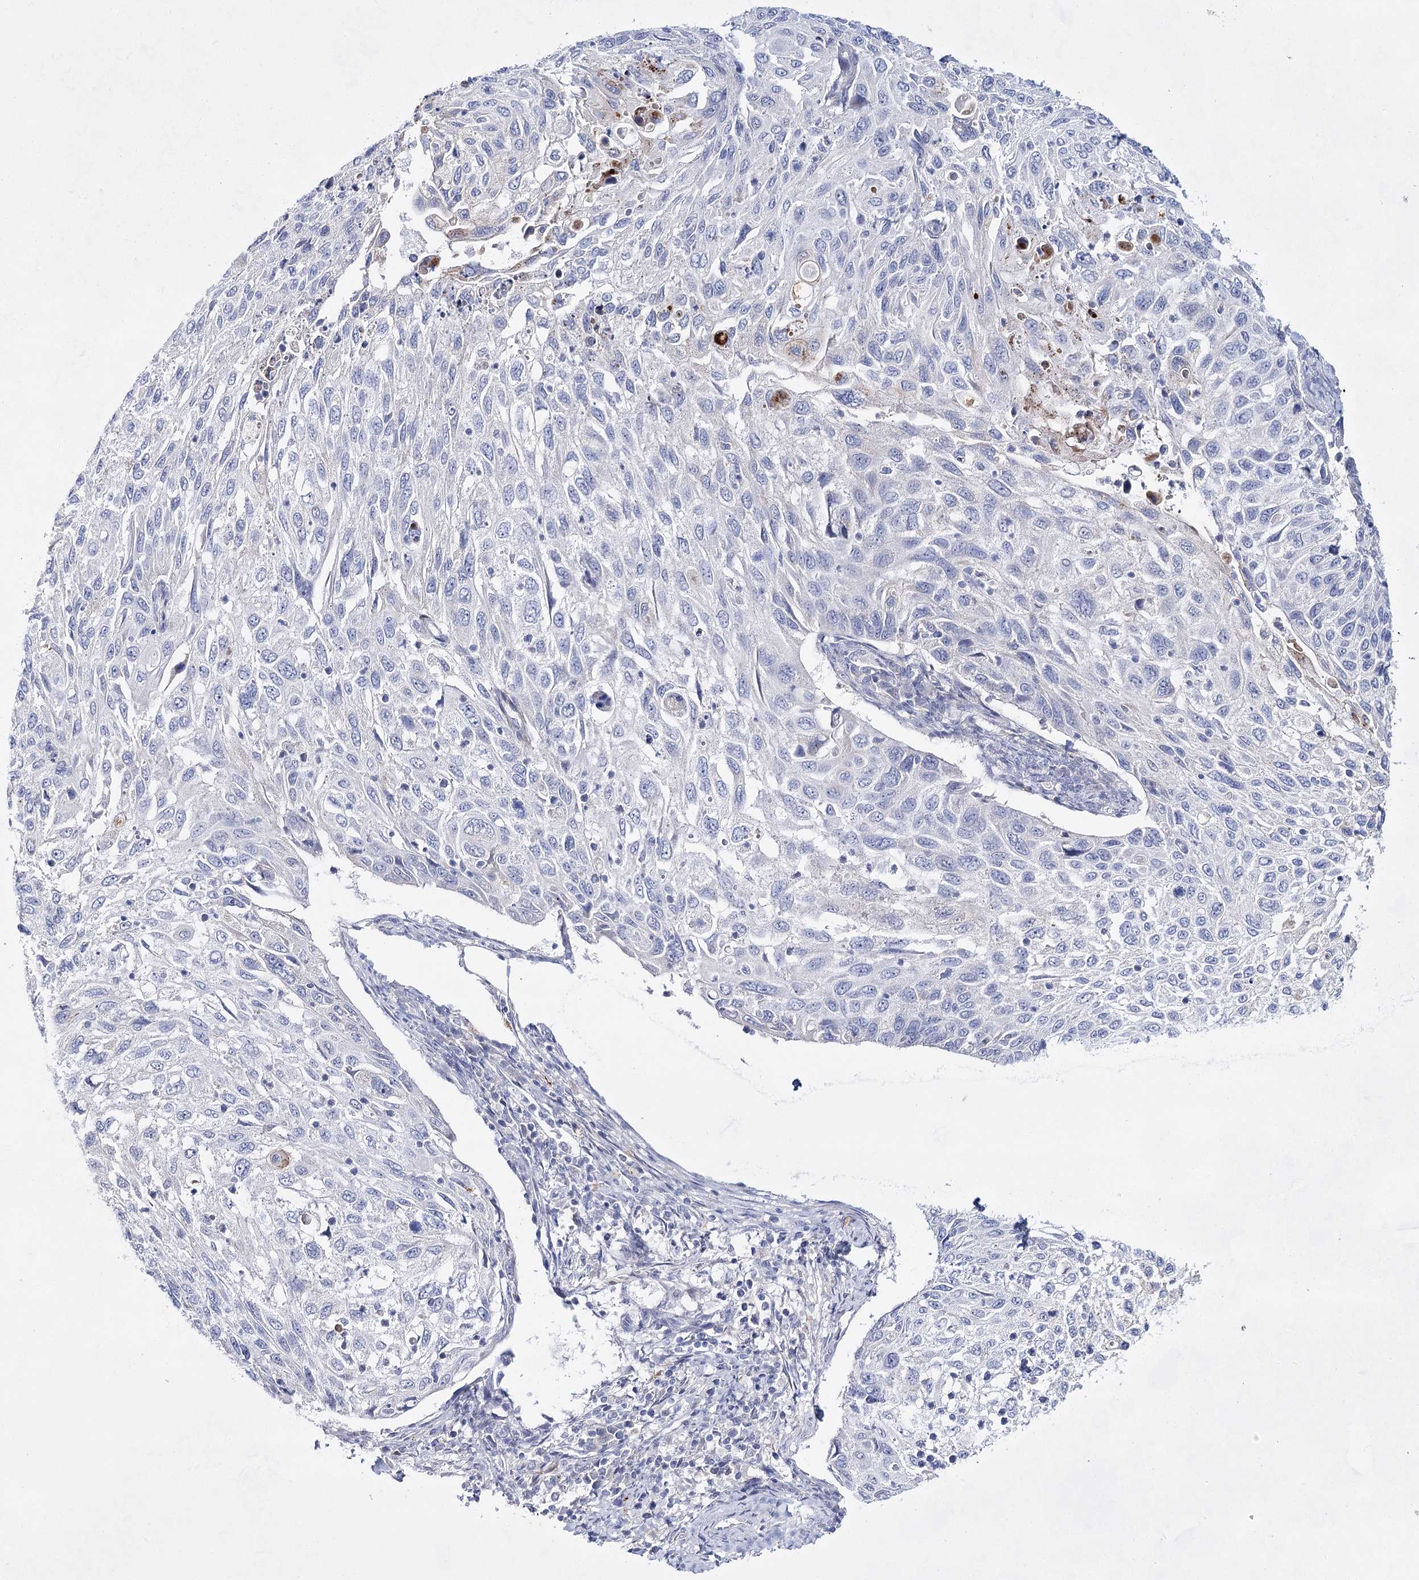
{"staining": {"intensity": "negative", "quantity": "none", "location": "none"}, "tissue": "cervical cancer", "cell_type": "Tumor cells", "image_type": "cancer", "snomed": [{"axis": "morphology", "description": "Squamous cell carcinoma, NOS"}, {"axis": "topography", "description": "Cervix"}], "caption": "Squamous cell carcinoma (cervical) was stained to show a protein in brown. There is no significant expression in tumor cells.", "gene": "BPHL", "patient": {"sex": "female", "age": 70}}